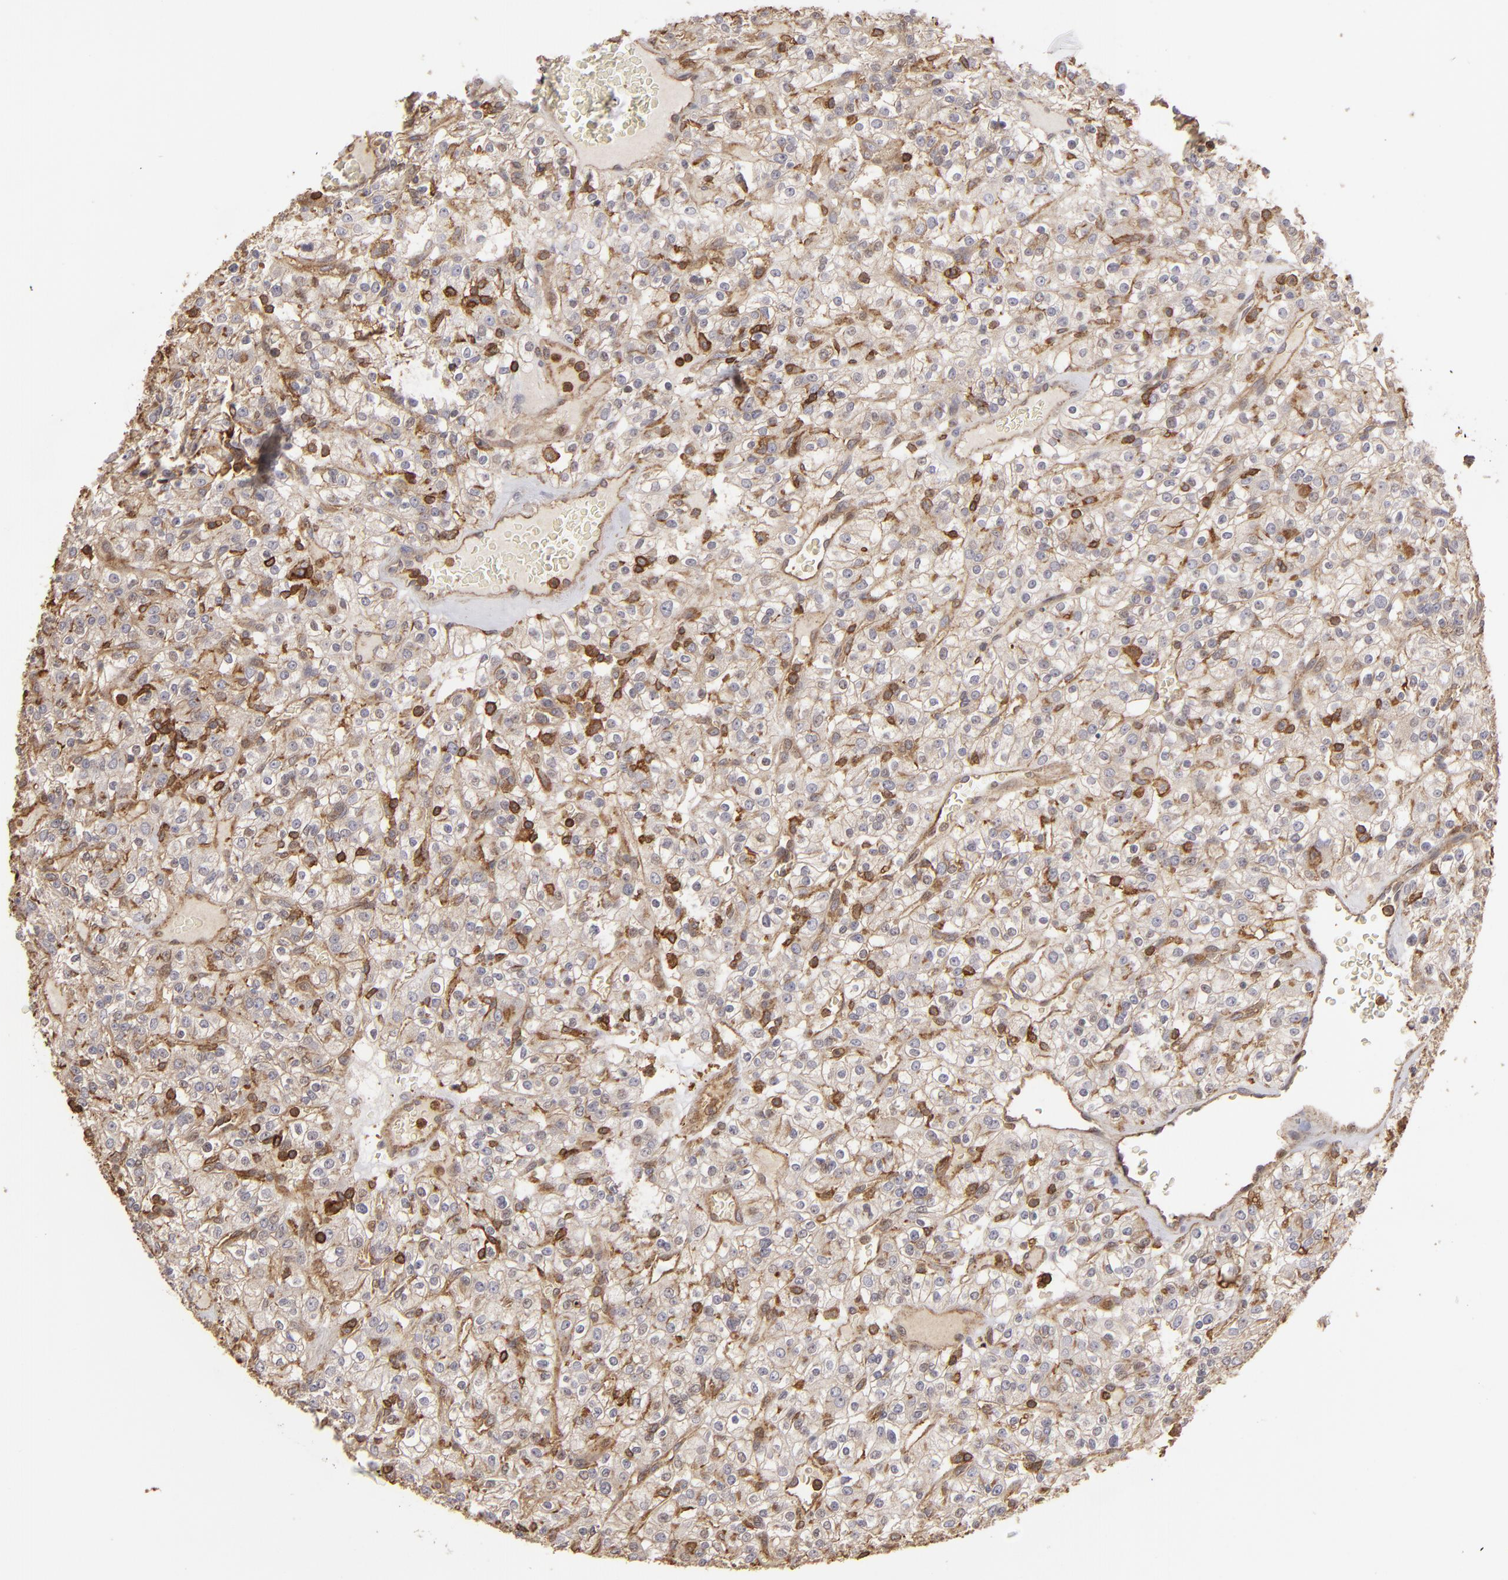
{"staining": {"intensity": "moderate", "quantity": ">75%", "location": "cytoplasmic/membranous"}, "tissue": "renal cancer", "cell_type": "Tumor cells", "image_type": "cancer", "snomed": [{"axis": "morphology", "description": "Normal tissue, NOS"}, {"axis": "morphology", "description": "Adenocarcinoma, NOS"}, {"axis": "topography", "description": "Kidney"}], "caption": "Immunohistochemistry histopathology image of human renal adenocarcinoma stained for a protein (brown), which displays medium levels of moderate cytoplasmic/membranous expression in approximately >75% of tumor cells.", "gene": "ACTB", "patient": {"sex": "female", "age": 72}}